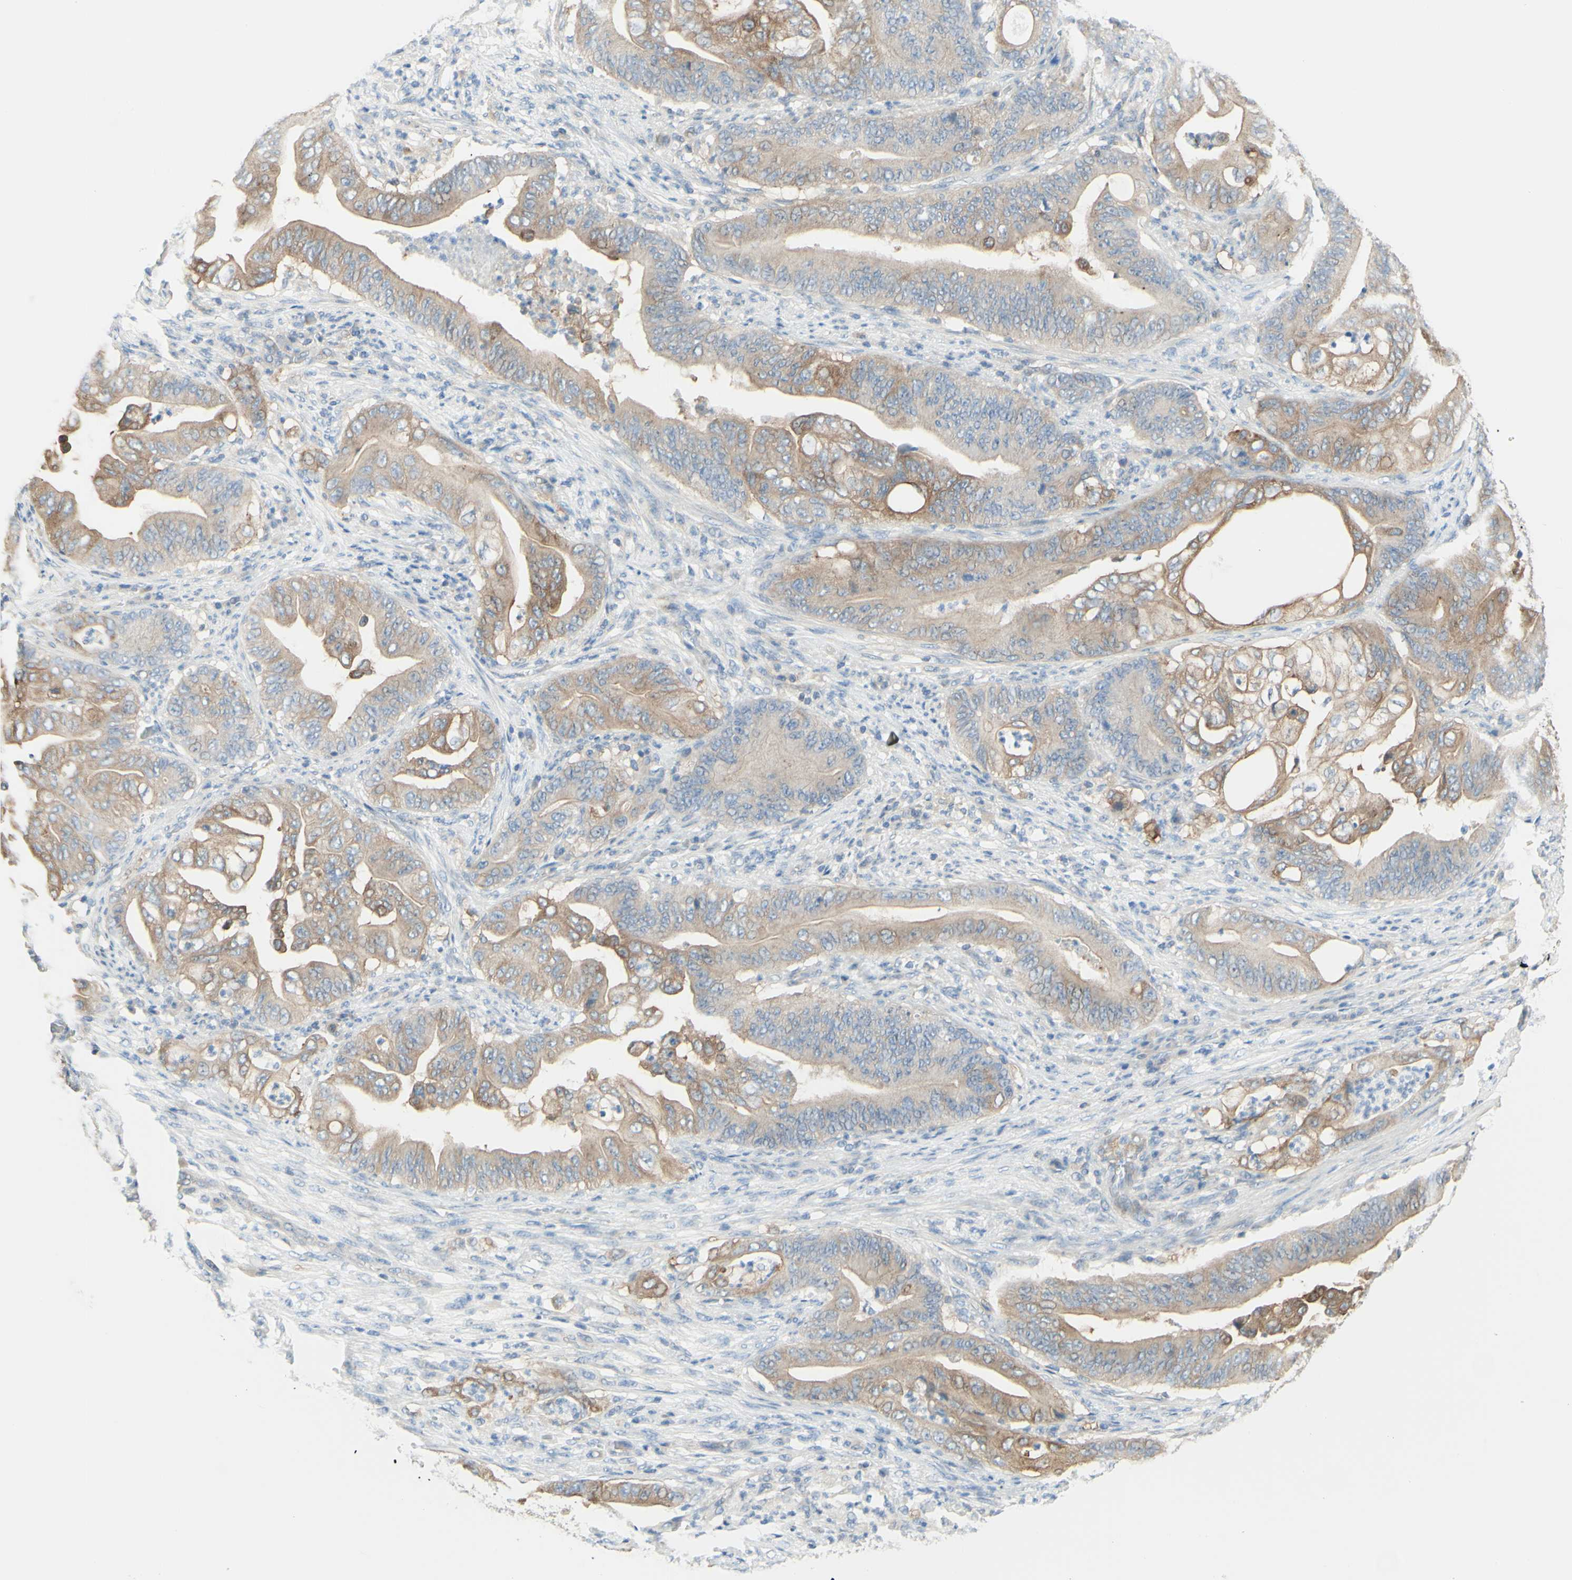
{"staining": {"intensity": "weak", "quantity": ">75%", "location": "cytoplasmic/membranous"}, "tissue": "stomach cancer", "cell_type": "Tumor cells", "image_type": "cancer", "snomed": [{"axis": "morphology", "description": "Adenocarcinoma, NOS"}, {"axis": "topography", "description": "Stomach"}], "caption": "Weak cytoplasmic/membranous expression is seen in approximately >75% of tumor cells in stomach cancer. Using DAB (brown) and hematoxylin (blue) stains, captured at high magnification using brightfield microscopy.", "gene": "MTM1", "patient": {"sex": "female", "age": 73}}